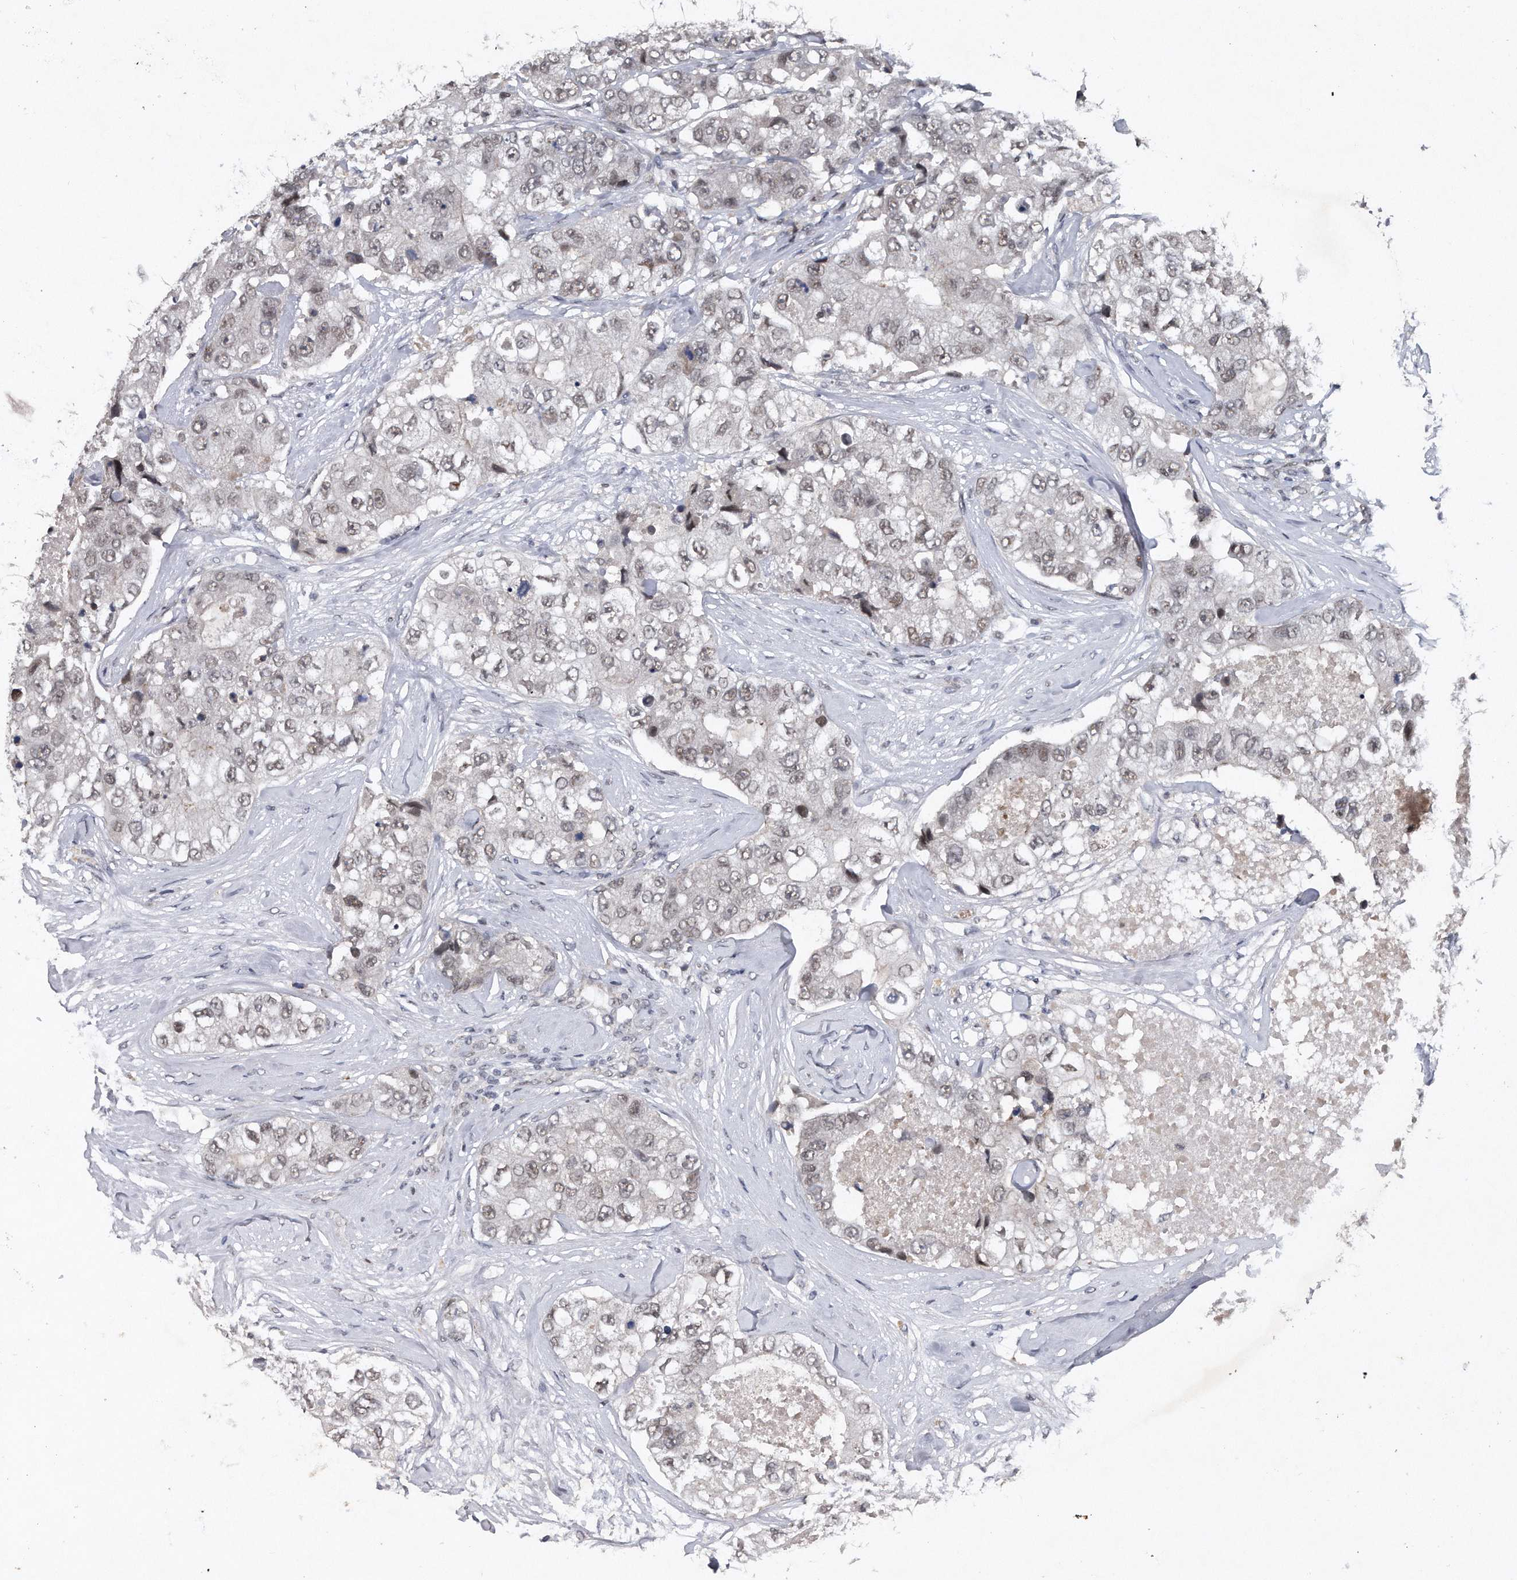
{"staining": {"intensity": "weak", "quantity": "25%-75%", "location": "nuclear"}, "tissue": "breast cancer", "cell_type": "Tumor cells", "image_type": "cancer", "snomed": [{"axis": "morphology", "description": "Duct carcinoma"}, {"axis": "topography", "description": "Breast"}], "caption": "Immunohistochemistry image of breast cancer stained for a protein (brown), which exhibits low levels of weak nuclear positivity in approximately 25%-75% of tumor cells.", "gene": "VIRMA", "patient": {"sex": "female", "age": 62}}